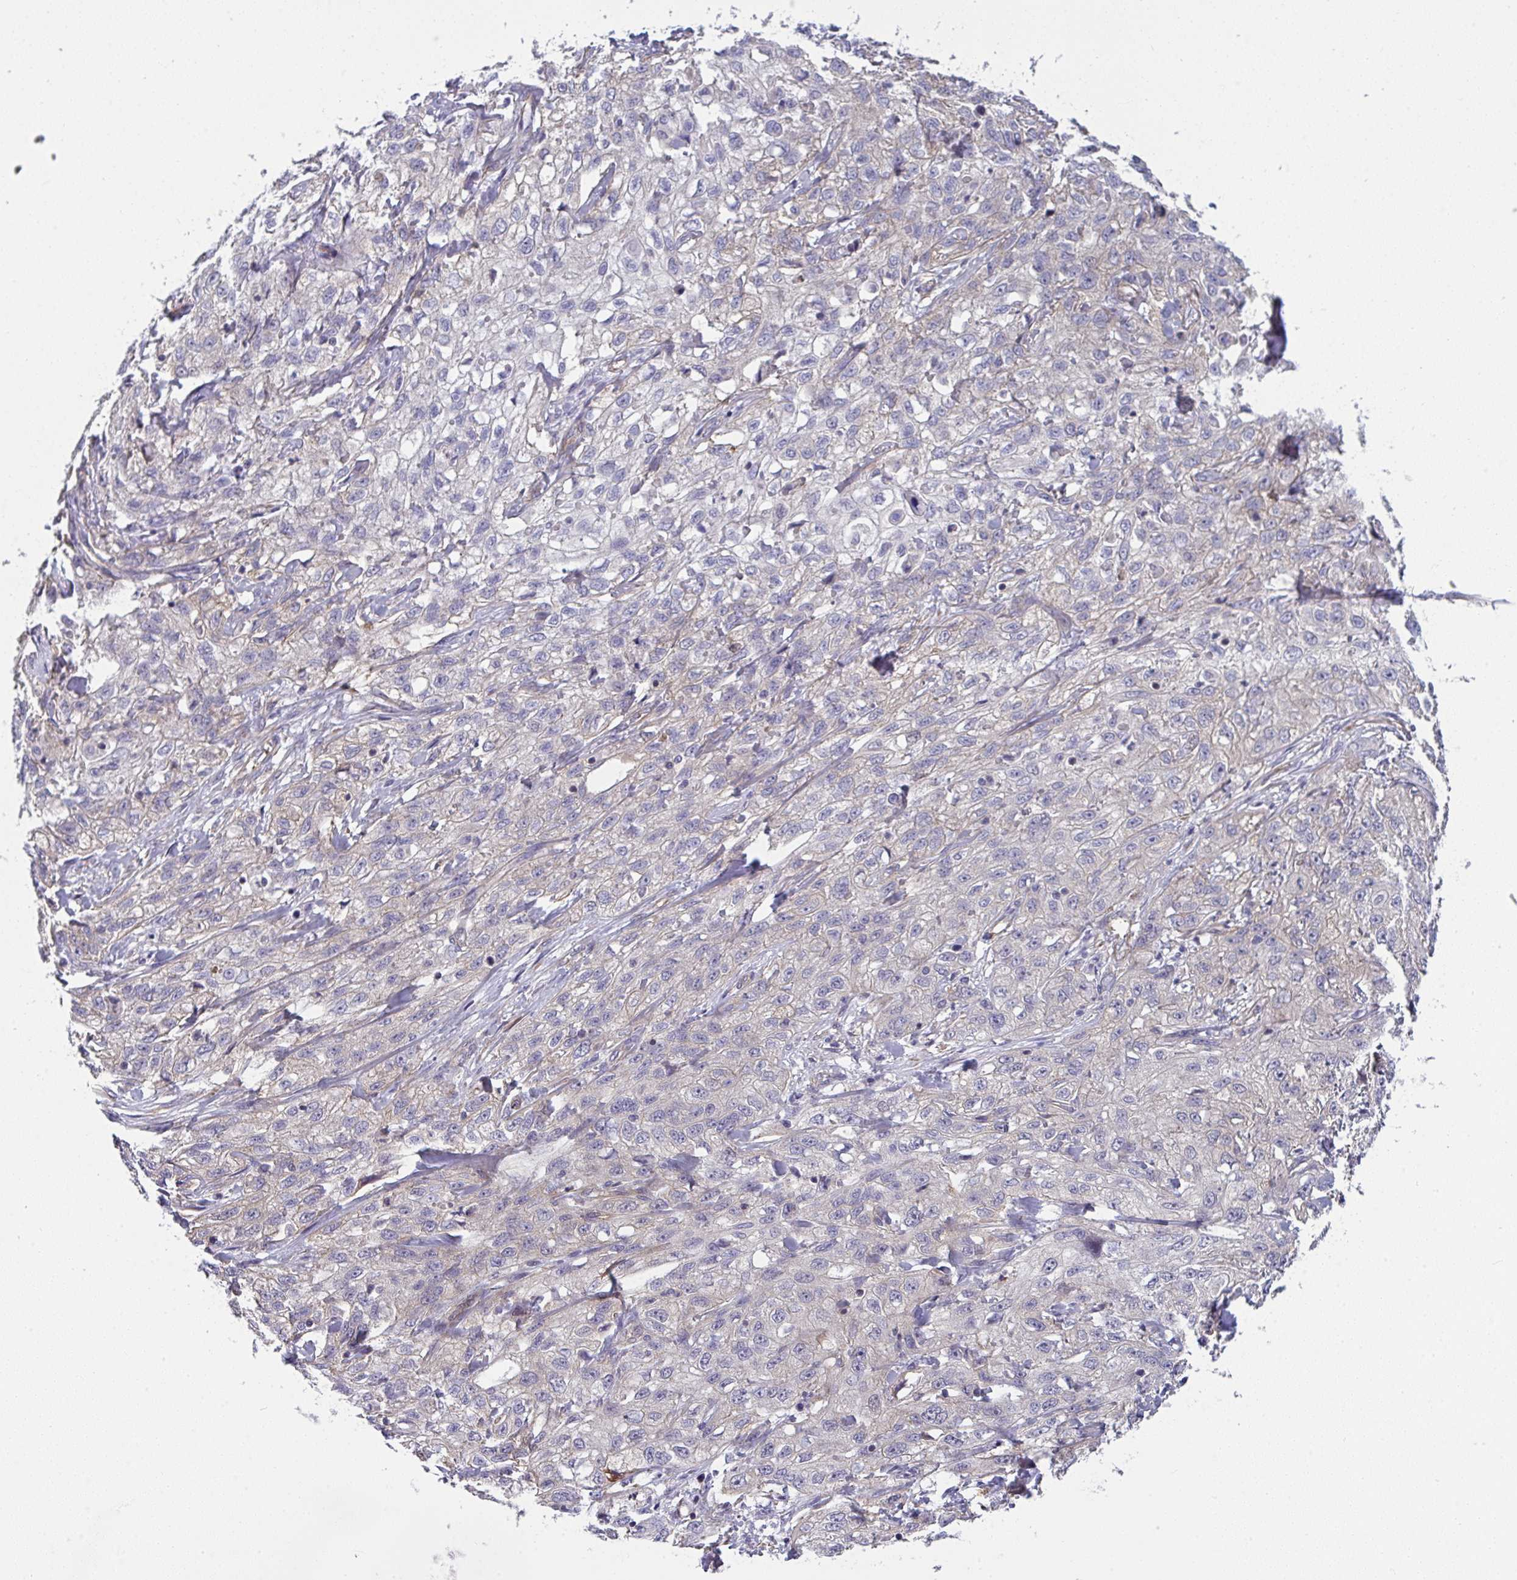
{"staining": {"intensity": "negative", "quantity": "none", "location": "none"}, "tissue": "skin cancer", "cell_type": "Tumor cells", "image_type": "cancer", "snomed": [{"axis": "morphology", "description": "Squamous cell carcinoma, NOS"}, {"axis": "topography", "description": "Skin"}, {"axis": "topography", "description": "Vulva"}], "caption": "A micrograph of squamous cell carcinoma (skin) stained for a protein exhibits no brown staining in tumor cells. The staining was performed using DAB (3,3'-diaminobenzidine) to visualize the protein expression in brown, while the nuclei were stained in blue with hematoxylin (Magnification: 20x).", "gene": "MYL12A", "patient": {"sex": "female", "age": 86}}